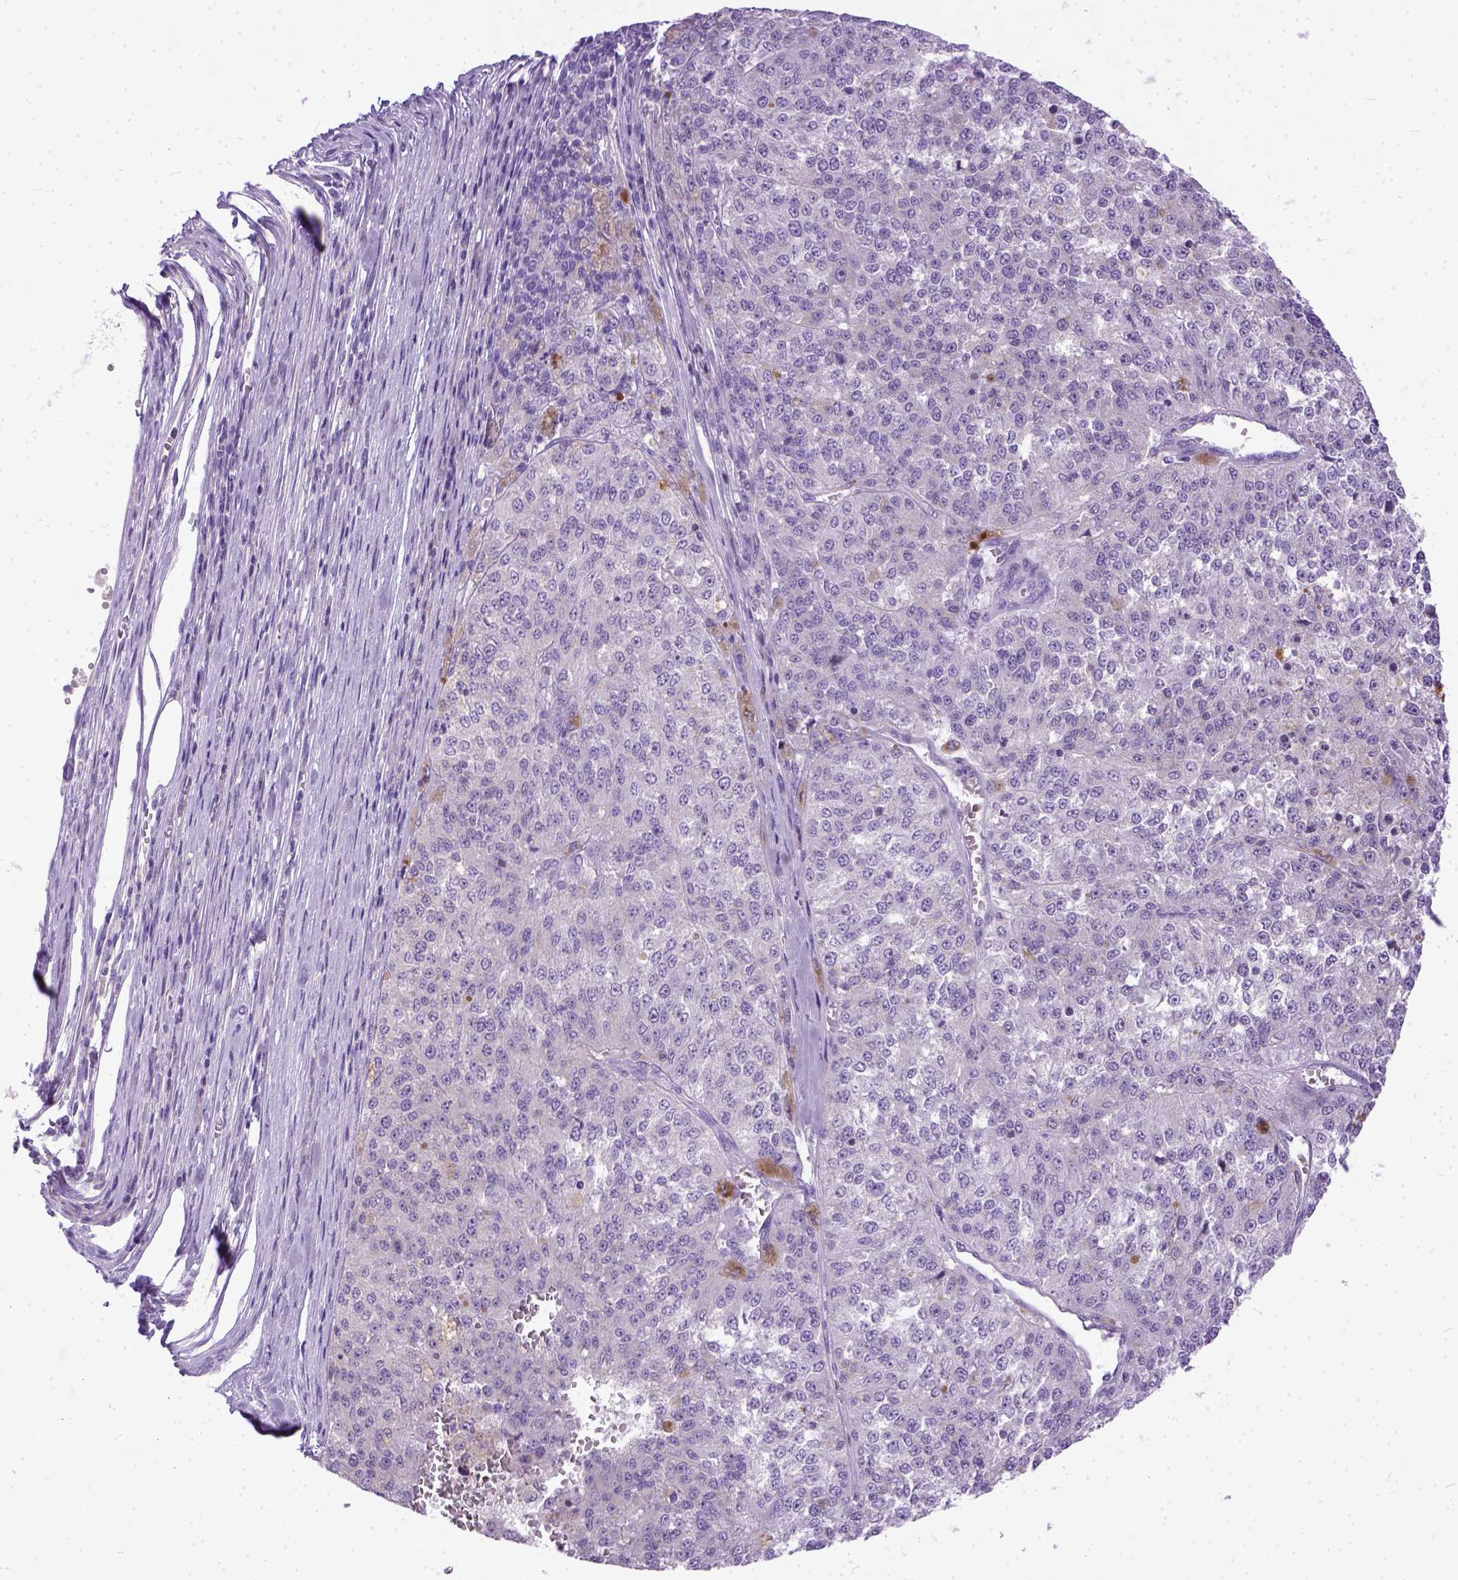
{"staining": {"intensity": "negative", "quantity": "none", "location": "none"}, "tissue": "melanoma", "cell_type": "Tumor cells", "image_type": "cancer", "snomed": [{"axis": "morphology", "description": "Malignant melanoma, Metastatic site"}, {"axis": "topography", "description": "Lymph node"}], "caption": "Immunohistochemistry image of human malignant melanoma (metastatic site) stained for a protein (brown), which reveals no positivity in tumor cells.", "gene": "PLK5", "patient": {"sex": "female", "age": 64}}